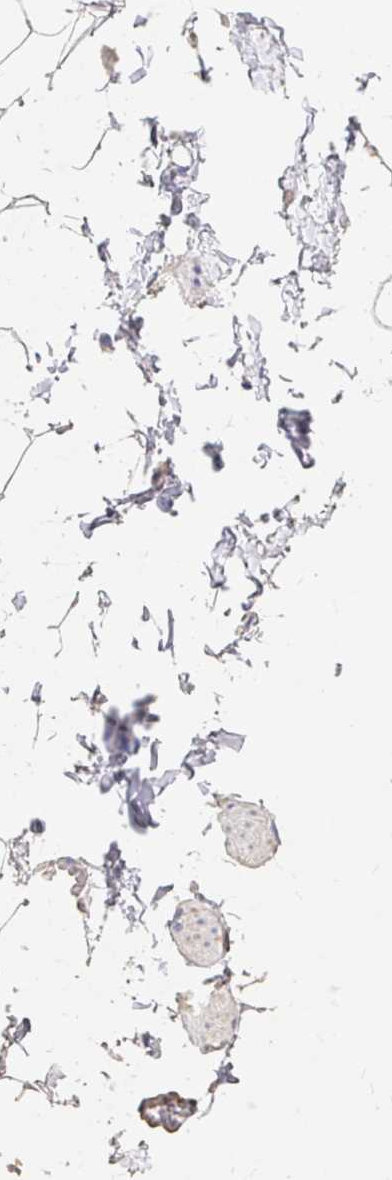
{"staining": {"intensity": "negative", "quantity": "none", "location": "none"}, "tissue": "adipose tissue", "cell_type": "Adipocytes", "image_type": "normal", "snomed": [{"axis": "morphology", "description": "Normal tissue, NOS"}, {"axis": "topography", "description": "Soft tissue"}, {"axis": "topography", "description": "Adipose tissue"}, {"axis": "topography", "description": "Vascular tissue"}, {"axis": "topography", "description": "Peripheral nerve tissue"}], "caption": "This micrograph is of unremarkable adipose tissue stained with IHC to label a protein in brown with the nuclei are counter-stained blue. There is no expression in adipocytes.", "gene": "UGT1A6", "patient": {"sex": "male", "age": 29}}